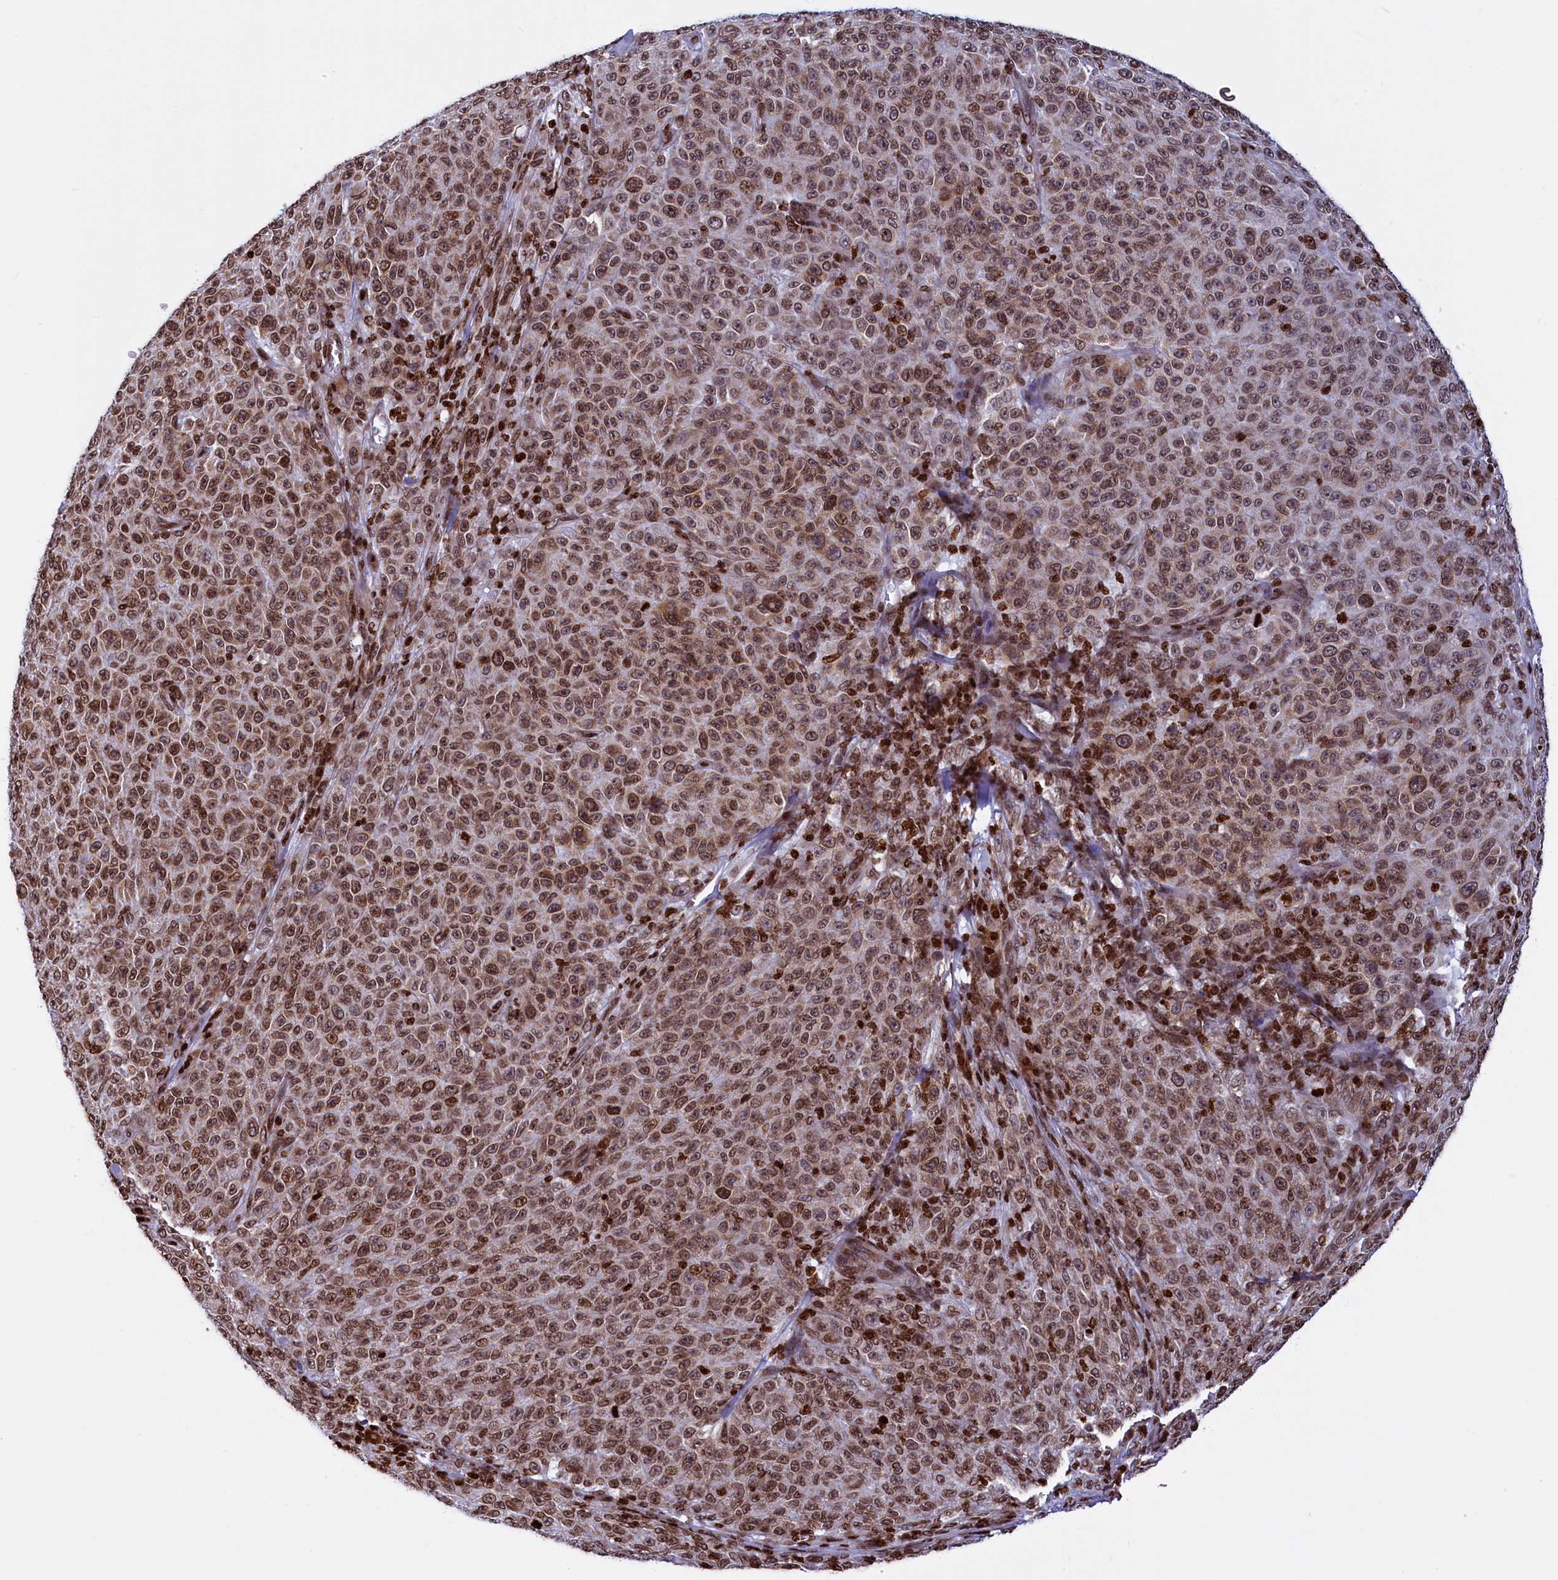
{"staining": {"intensity": "moderate", "quantity": "25%-75%", "location": "cytoplasmic/membranous,nuclear"}, "tissue": "melanoma", "cell_type": "Tumor cells", "image_type": "cancer", "snomed": [{"axis": "morphology", "description": "Malignant melanoma, NOS"}, {"axis": "topography", "description": "Skin"}], "caption": "Immunohistochemistry (DAB) staining of human malignant melanoma displays moderate cytoplasmic/membranous and nuclear protein staining in about 25%-75% of tumor cells.", "gene": "TIMM29", "patient": {"sex": "female", "age": 82}}